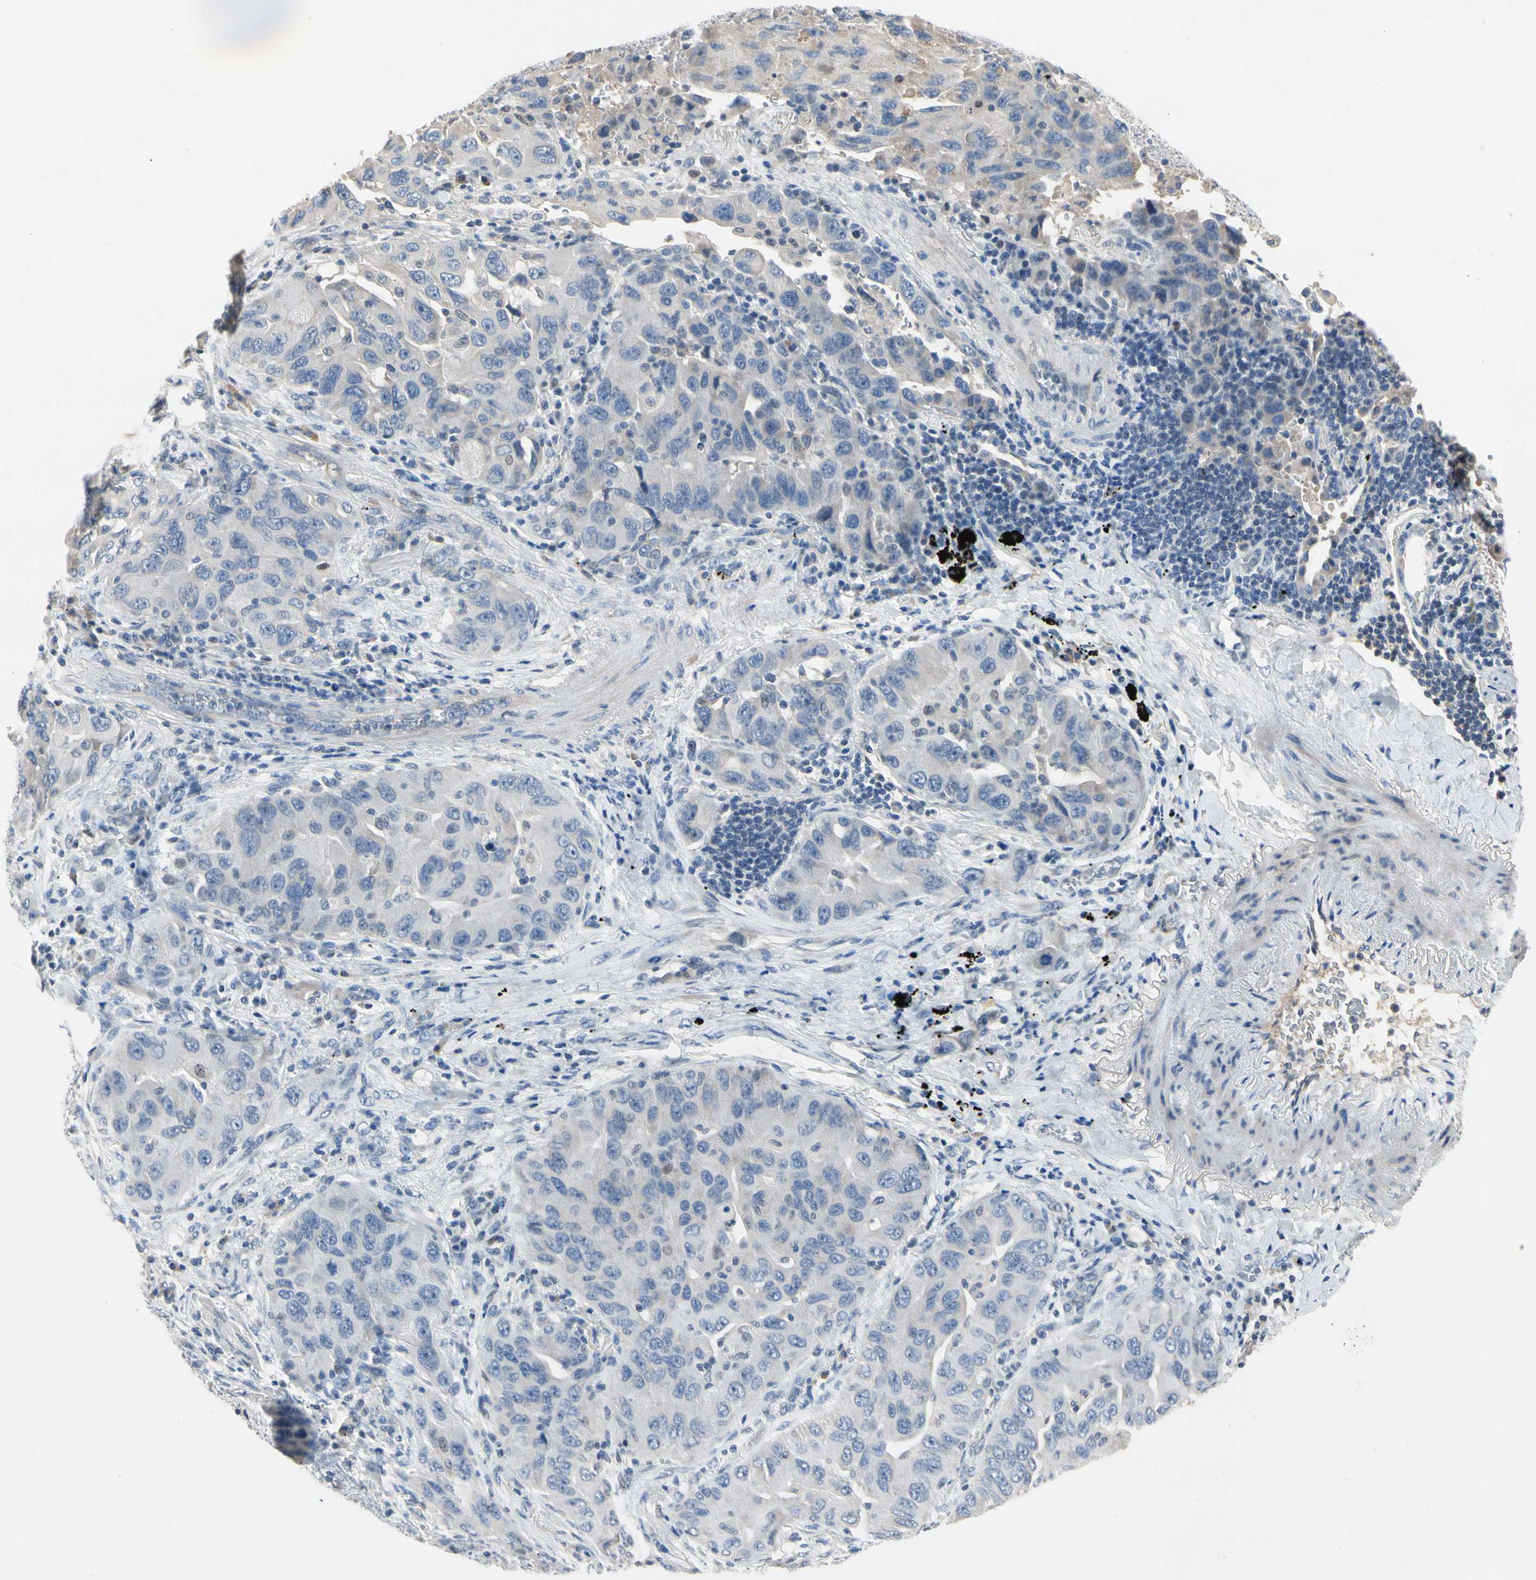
{"staining": {"intensity": "negative", "quantity": "none", "location": "none"}, "tissue": "lung cancer", "cell_type": "Tumor cells", "image_type": "cancer", "snomed": [{"axis": "morphology", "description": "Adenocarcinoma, NOS"}, {"axis": "topography", "description": "Lung"}], "caption": "Tumor cells are negative for protein expression in human lung adenocarcinoma.", "gene": "ECRG4", "patient": {"sex": "female", "age": 65}}